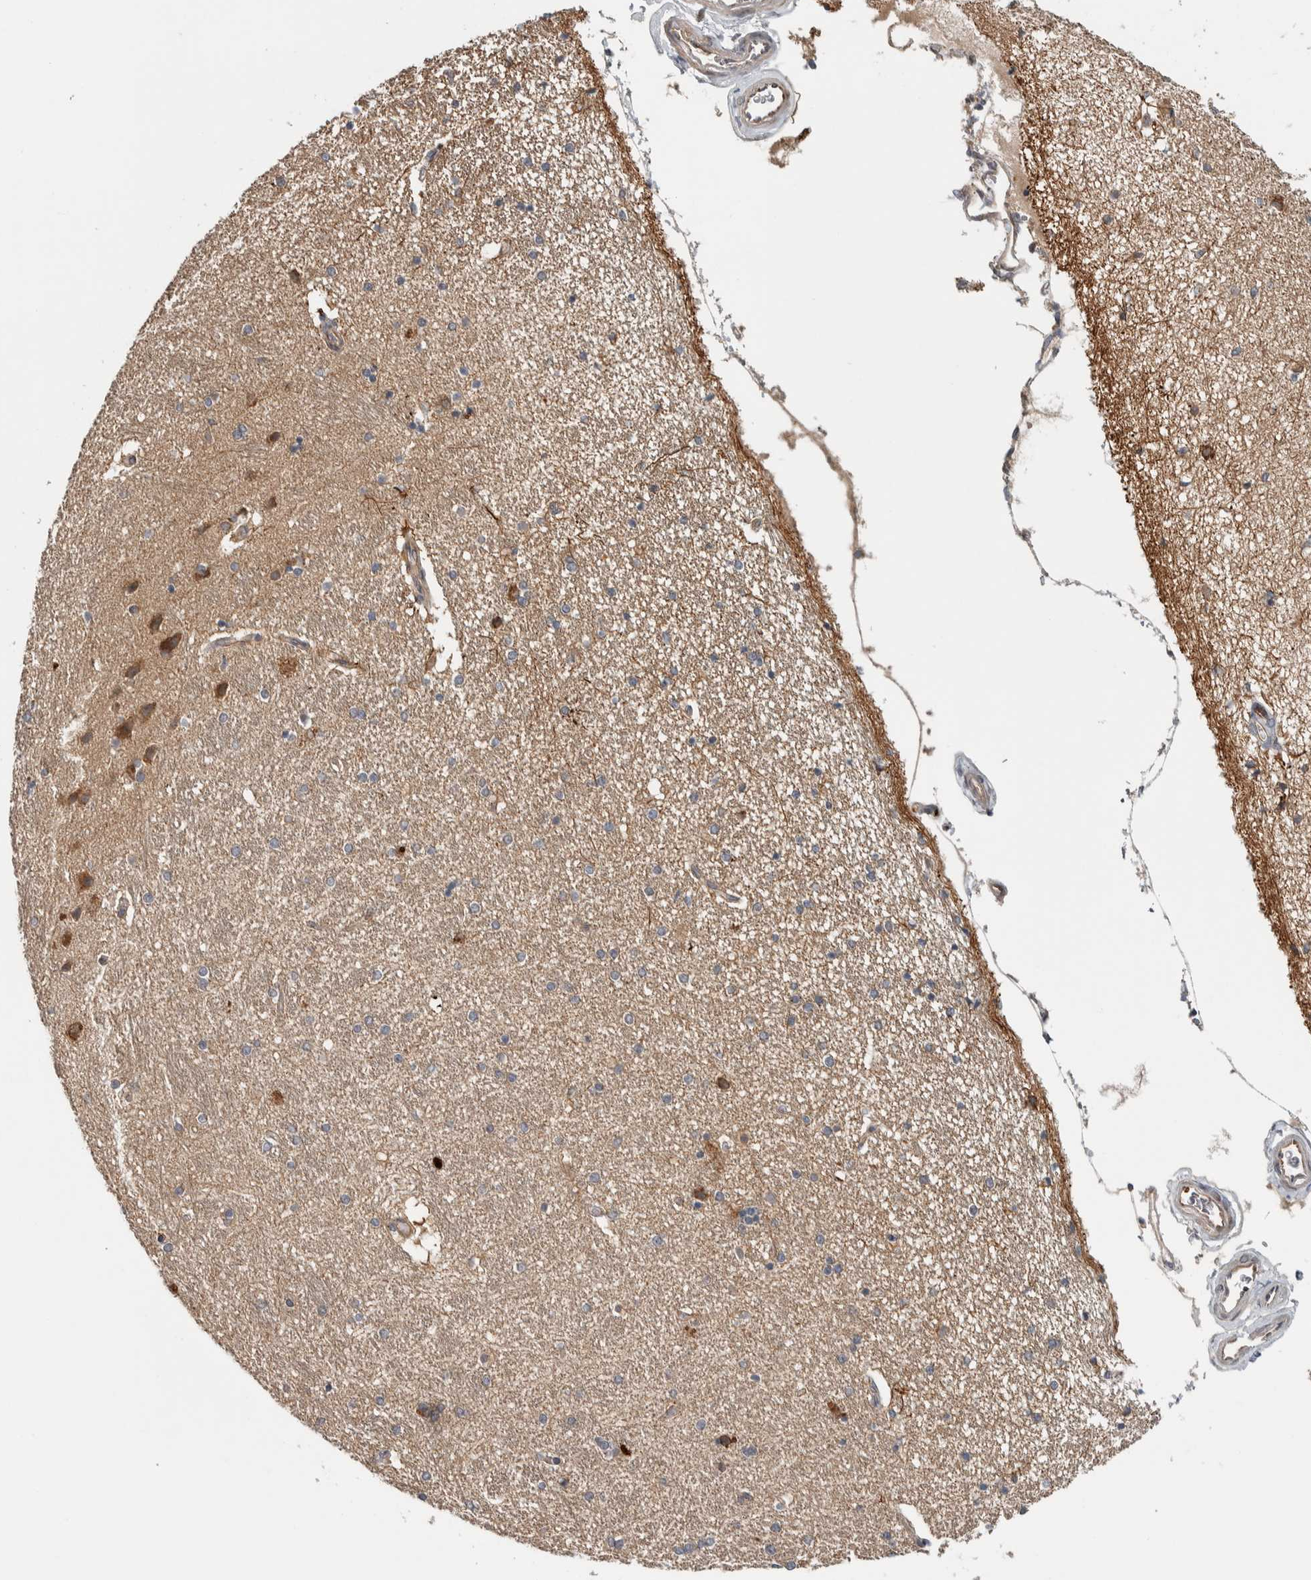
{"staining": {"intensity": "weak", "quantity": "<25%", "location": "cytoplasmic/membranous"}, "tissue": "hippocampus", "cell_type": "Glial cells", "image_type": "normal", "snomed": [{"axis": "morphology", "description": "Normal tissue, NOS"}, {"axis": "topography", "description": "Hippocampus"}], "caption": "The image exhibits no staining of glial cells in unremarkable hippocampus. (Stains: DAB immunohistochemistry (IHC) with hematoxylin counter stain, Microscopy: brightfield microscopy at high magnification).", "gene": "TBC1D31", "patient": {"sex": "female", "age": 54}}